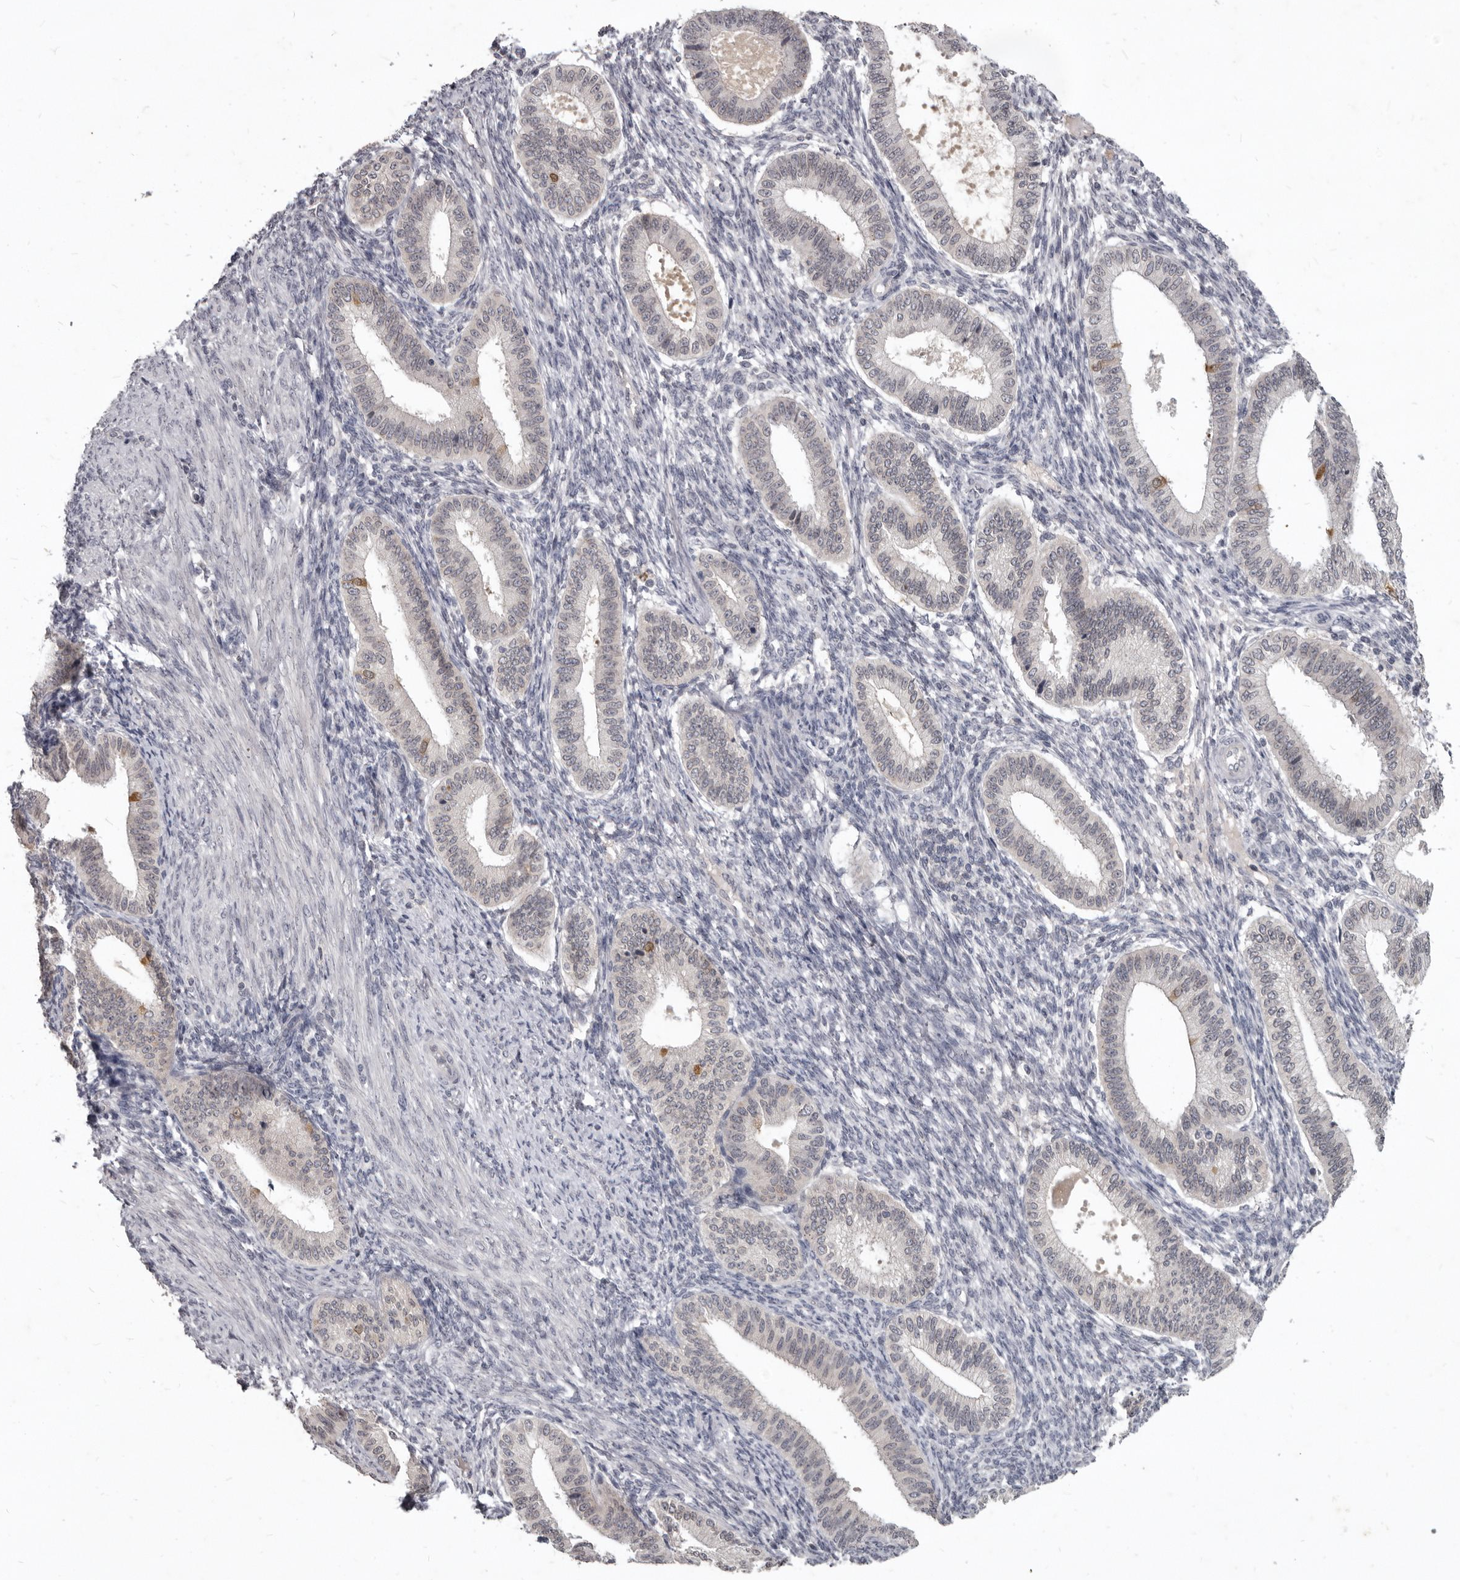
{"staining": {"intensity": "negative", "quantity": "none", "location": "none"}, "tissue": "endometrium", "cell_type": "Cells in endometrial stroma", "image_type": "normal", "snomed": [{"axis": "morphology", "description": "Normal tissue, NOS"}, {"axis": "topography", "description": "Endometrium"}], "caption": "Protein analysis of unremarkable endometrium displays no significant staining in cells in endometrial stroma.", "gene": "SULT1E1", "patient": {"sex": "female", "age": 39}}